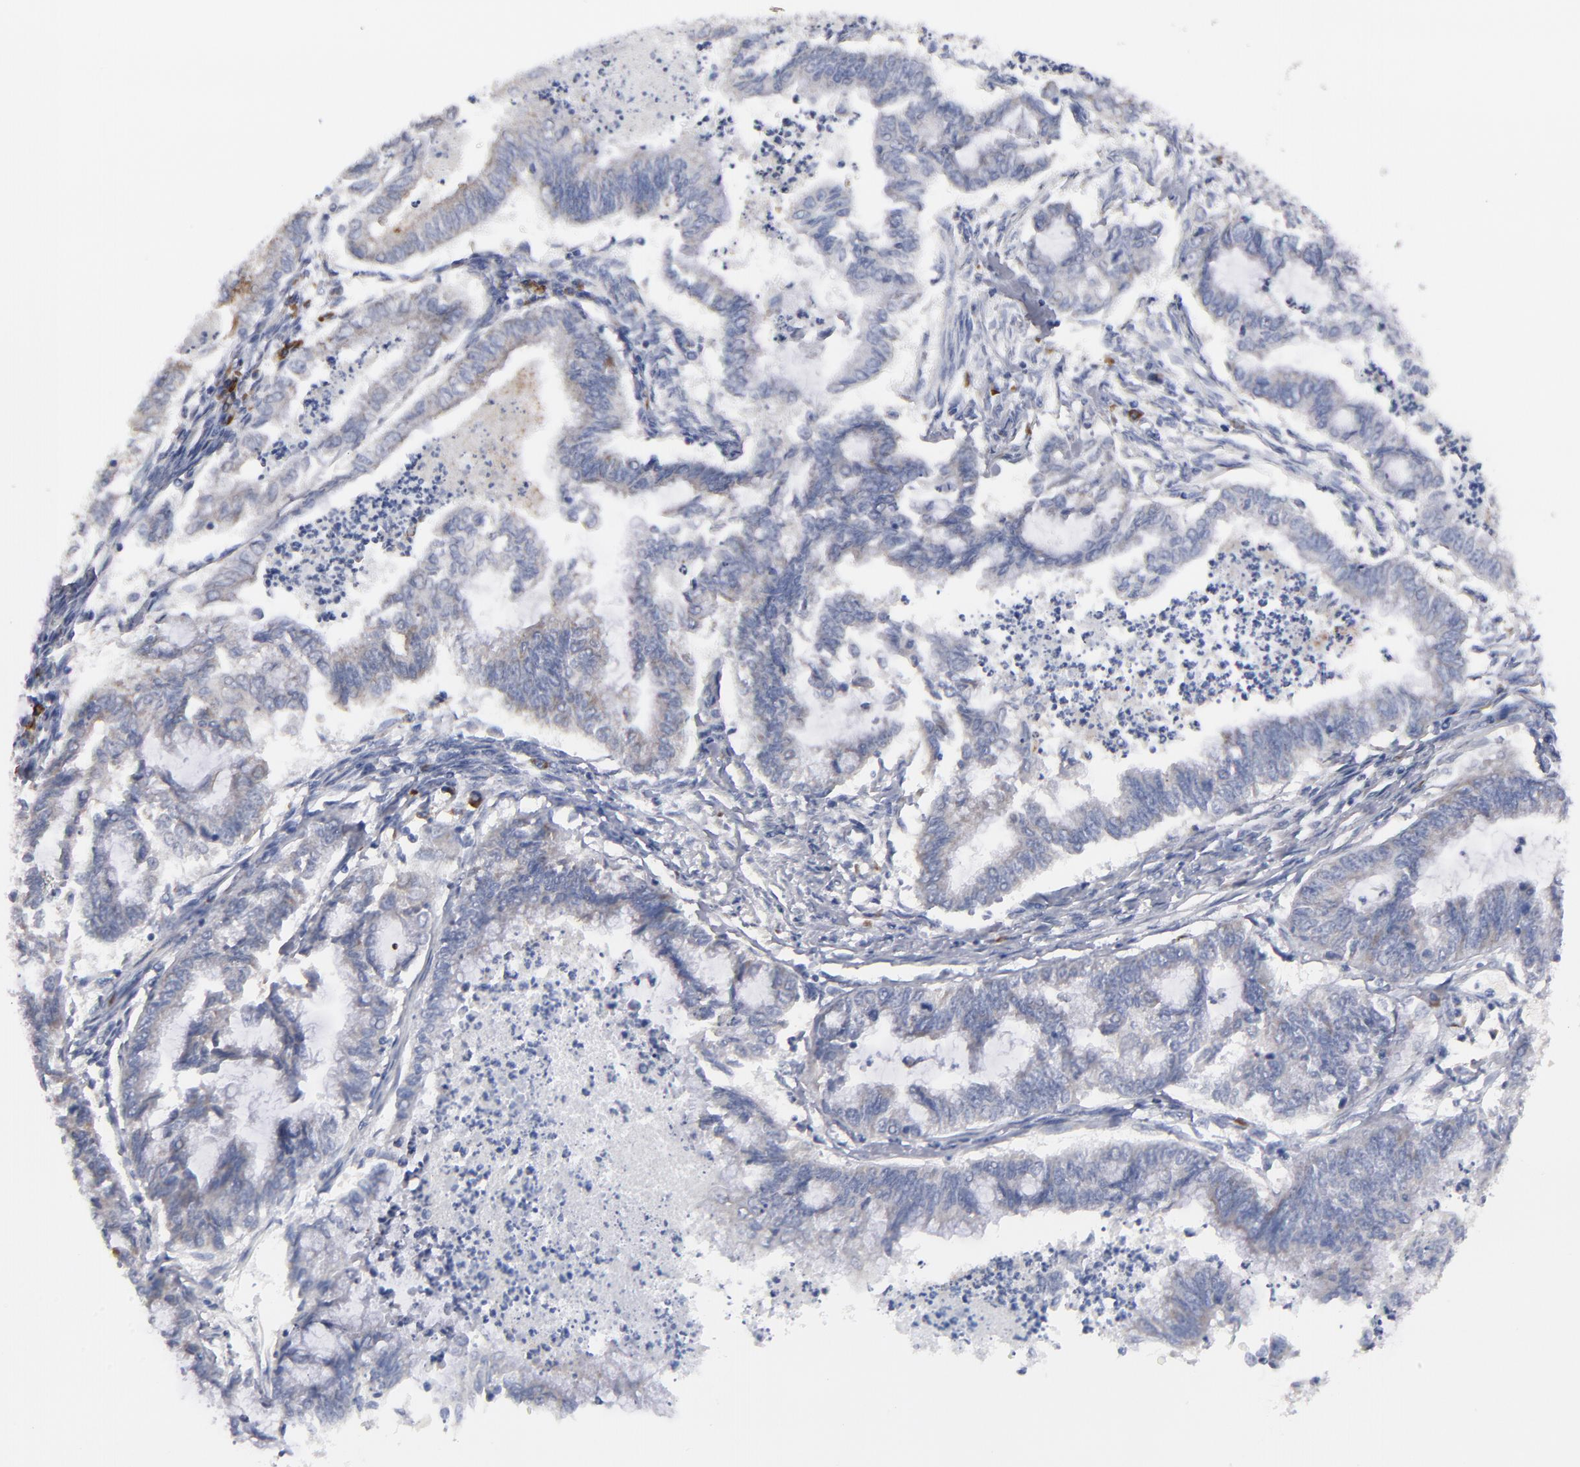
{"staining": {"intensity": "weak", "quantity": ">75%", "location": "cytoplasmic/membranous"}, "tissue": "endometrial cancer", "cell_type": "Tumor cells", "image_type": "cancer", "snomed": [{"axis": "morphology", "description": "Adenocarcinoma, NOS"}, {"axis": "topography", "description": "Endometrium"}], "caption": "This histopathology image exhibits immunohistochemistry staining of human endometrial cancer (adenocarcinoma), with low weak cytoplasmic/membranous positivity in approximately >75% of tumor cells.", "gene": "CCDC80", "patient": {"sex": "female", "age": 79}}